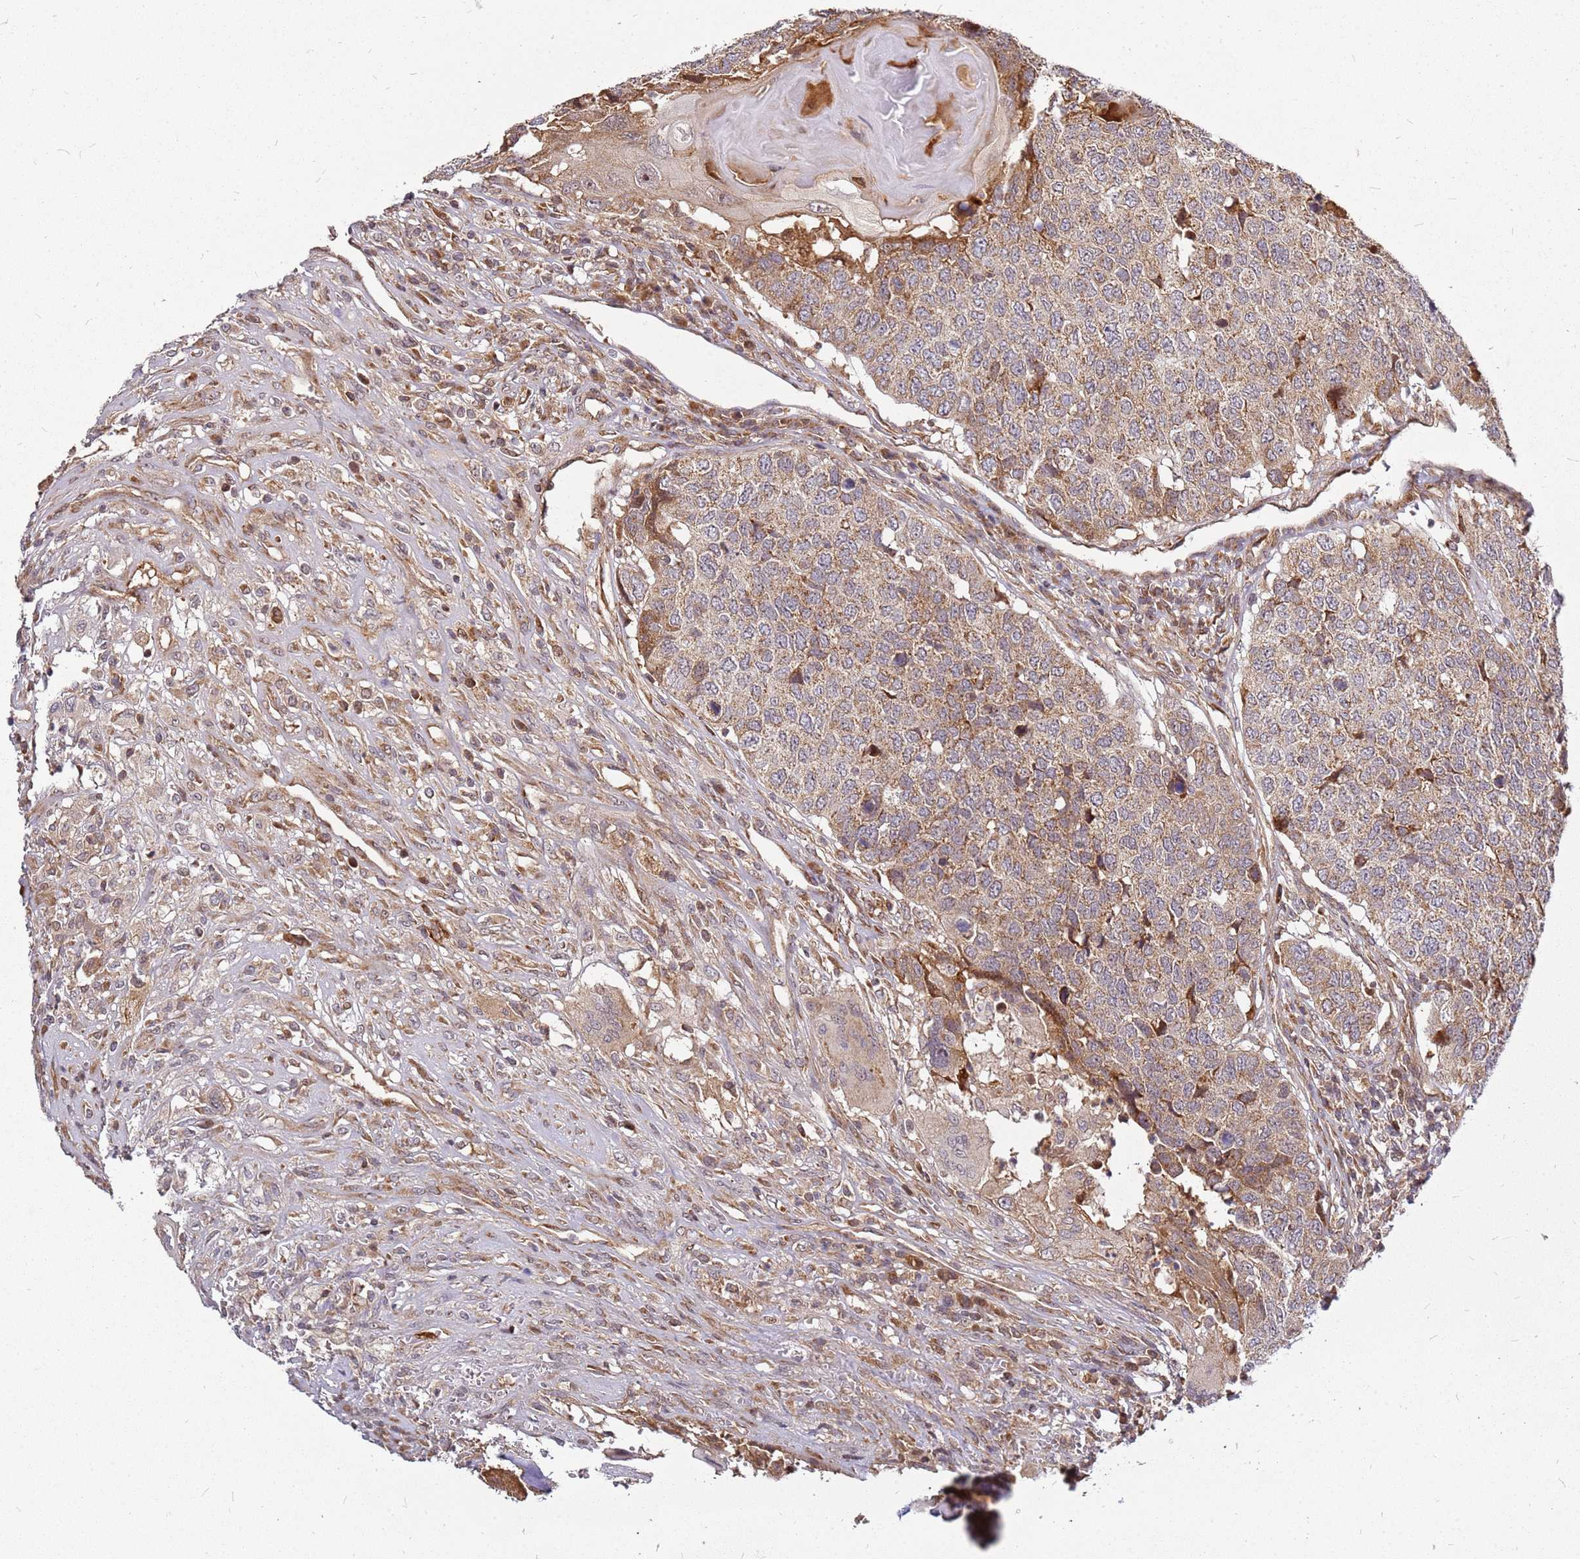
{"staining": {"intensity": "moderate", "quantity": ">75%", "location": "cytoplasmic/membranous"}, "tissue": "head and neck cancer", "cell_type": "Tumor cells", "image_type": "cancer", "snomed": [{"axis": "morphology", "description": "Squamous cell carcinoma, NOS"}, {"axis": "topography", "description": "Head-Neck"}], "caption": "Immunohistochemical staining of squamous cell carcinoma (head and neck) reveals medium levels of moderate cytoplasmic/membranous staining in approximately >75% of tumor cells. Ihc stains the protein of interest in brown and the nuclei are stained blue.", "gene": "CCDC159", "patient": {"sex": "male", "age": 66}}